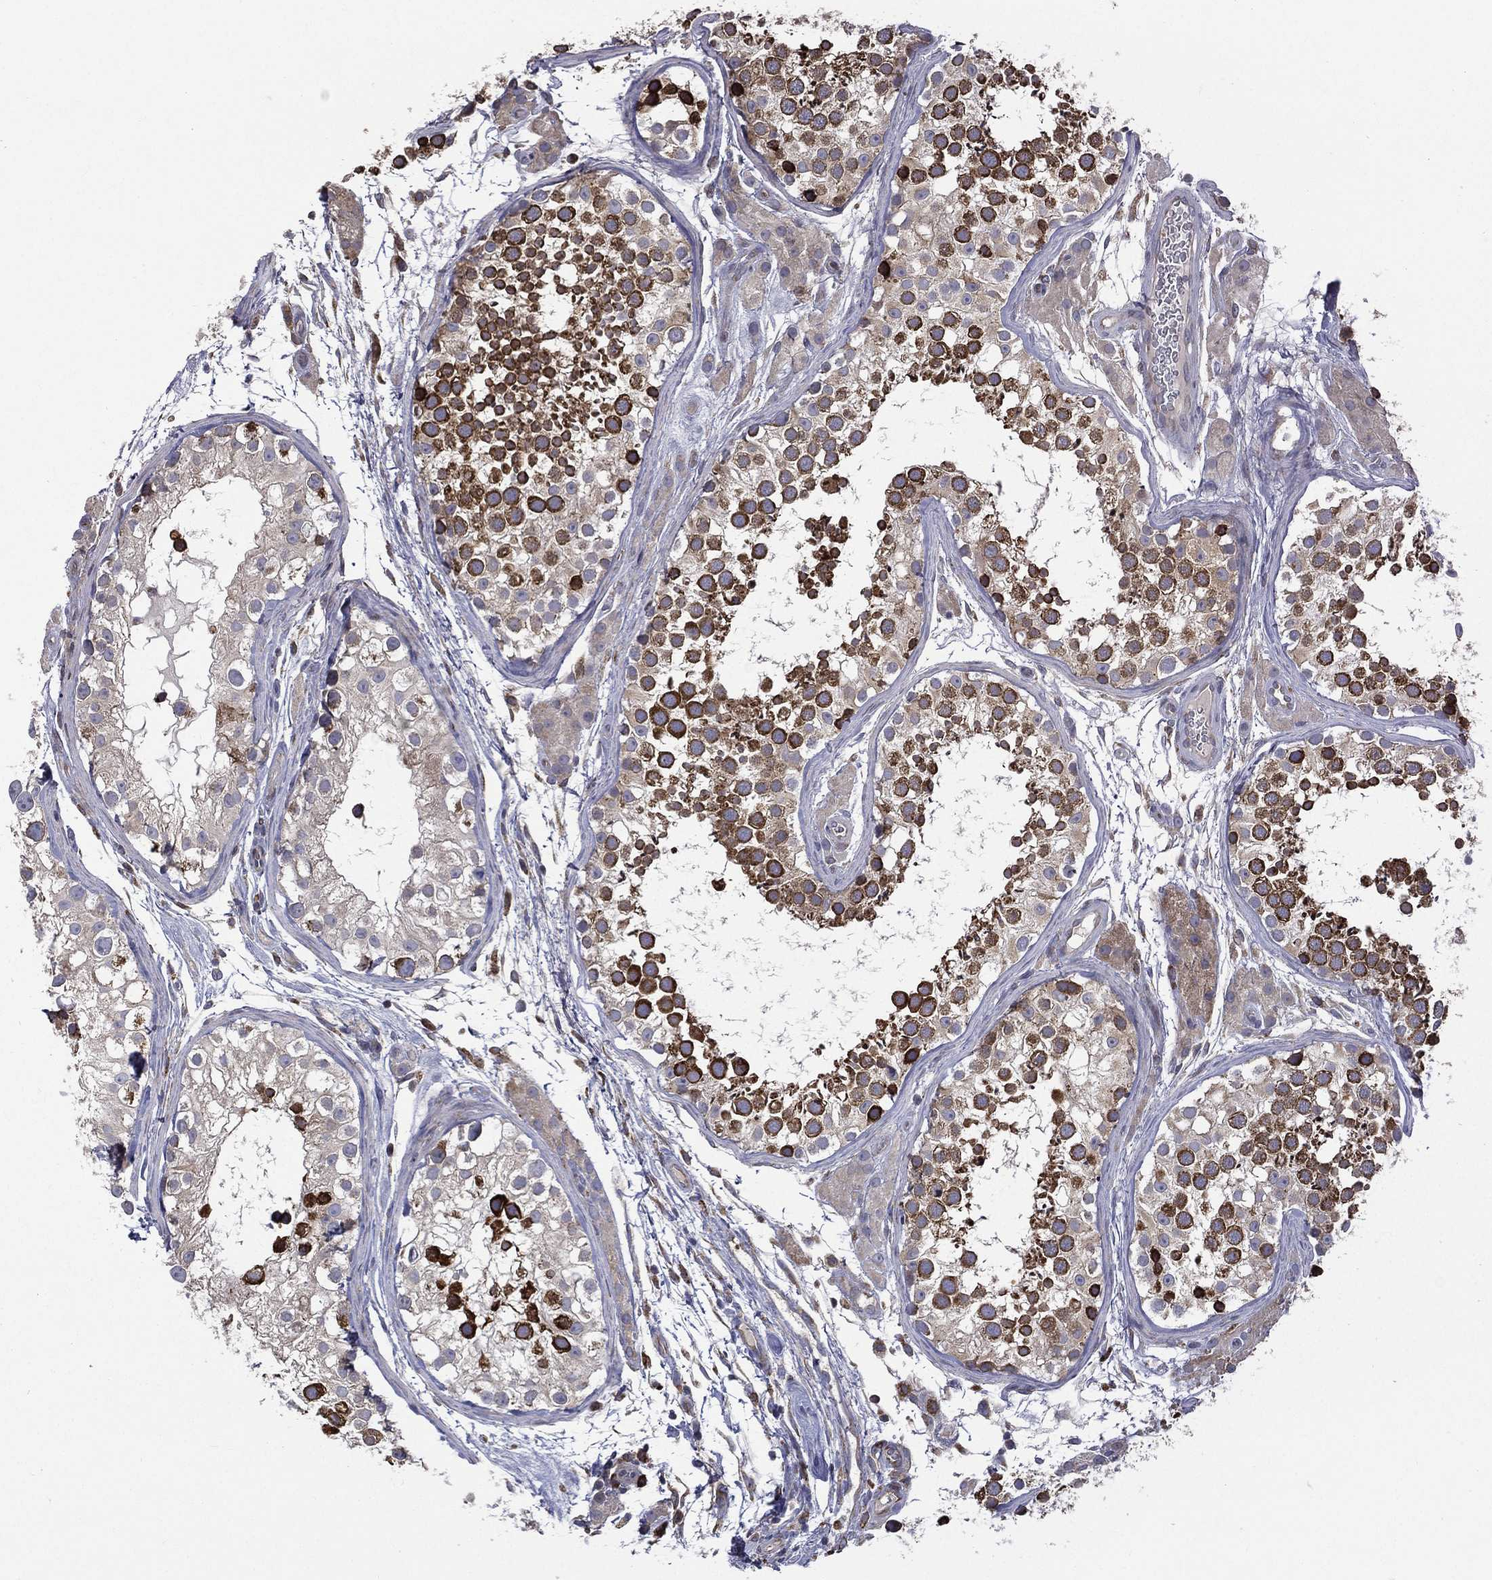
{"staining": {"intensity": "strong", "quantity": "25%-75%", "location": "cytoplasmic/membranous"}, "tissue": "testis", "cell_type": "Cells in seminiferous ducts", "image_type": "normal", "snomed": [{"axis": "morphology", "description": "Normal tissue, NOS"}, {"axis": "topography", "description": "Testis"}], "caption": "Immunohistochemical staining of benign human testis shows strong cytoplasmic/membranous protein expression in approximately 25%-75% of cells in seminiferous ducts.", "gene": "C20orf96", "patient": {"sex": "male", "age": 31}}